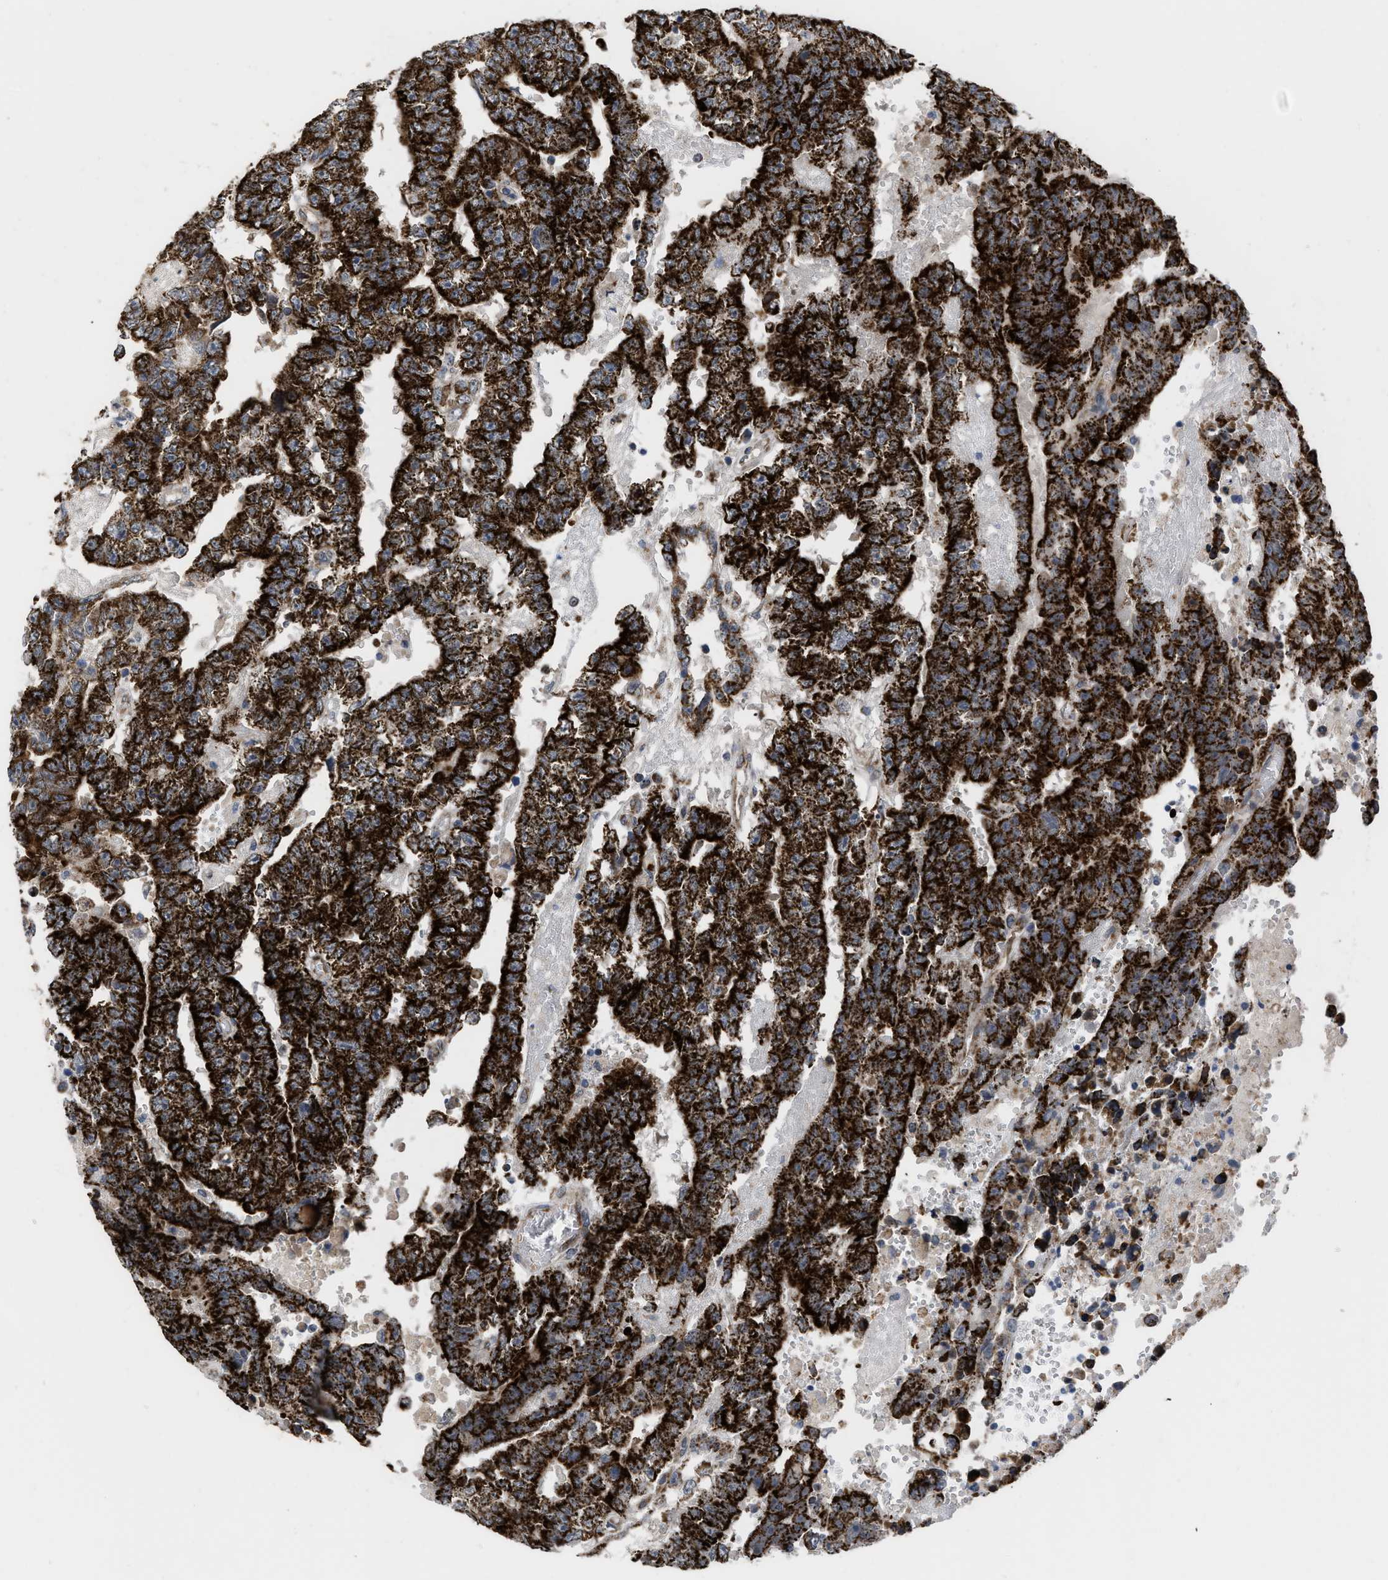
{"staining": {"intensity": "strong", "quantity": ">75%", "location": "cytoplasmic/membranous"}, "tissue": "testis cancer", "cell_type": "Tumor cells", "image_type": "cancer", "snomed": [{"axis": "morphology", "description": "Carcinoma, Embryonal, NOS"}, {"axis": "topography", "description": "Testis"}], "caption": "A photomicrograph of human testis cancer (embryonal carcinoma) stained for a protein demonstrates strong cytoplasmic/membranous brown staining in tumor cells.", "gene": "AKAP1", "patient": {"sex": "male", "age": 25}}